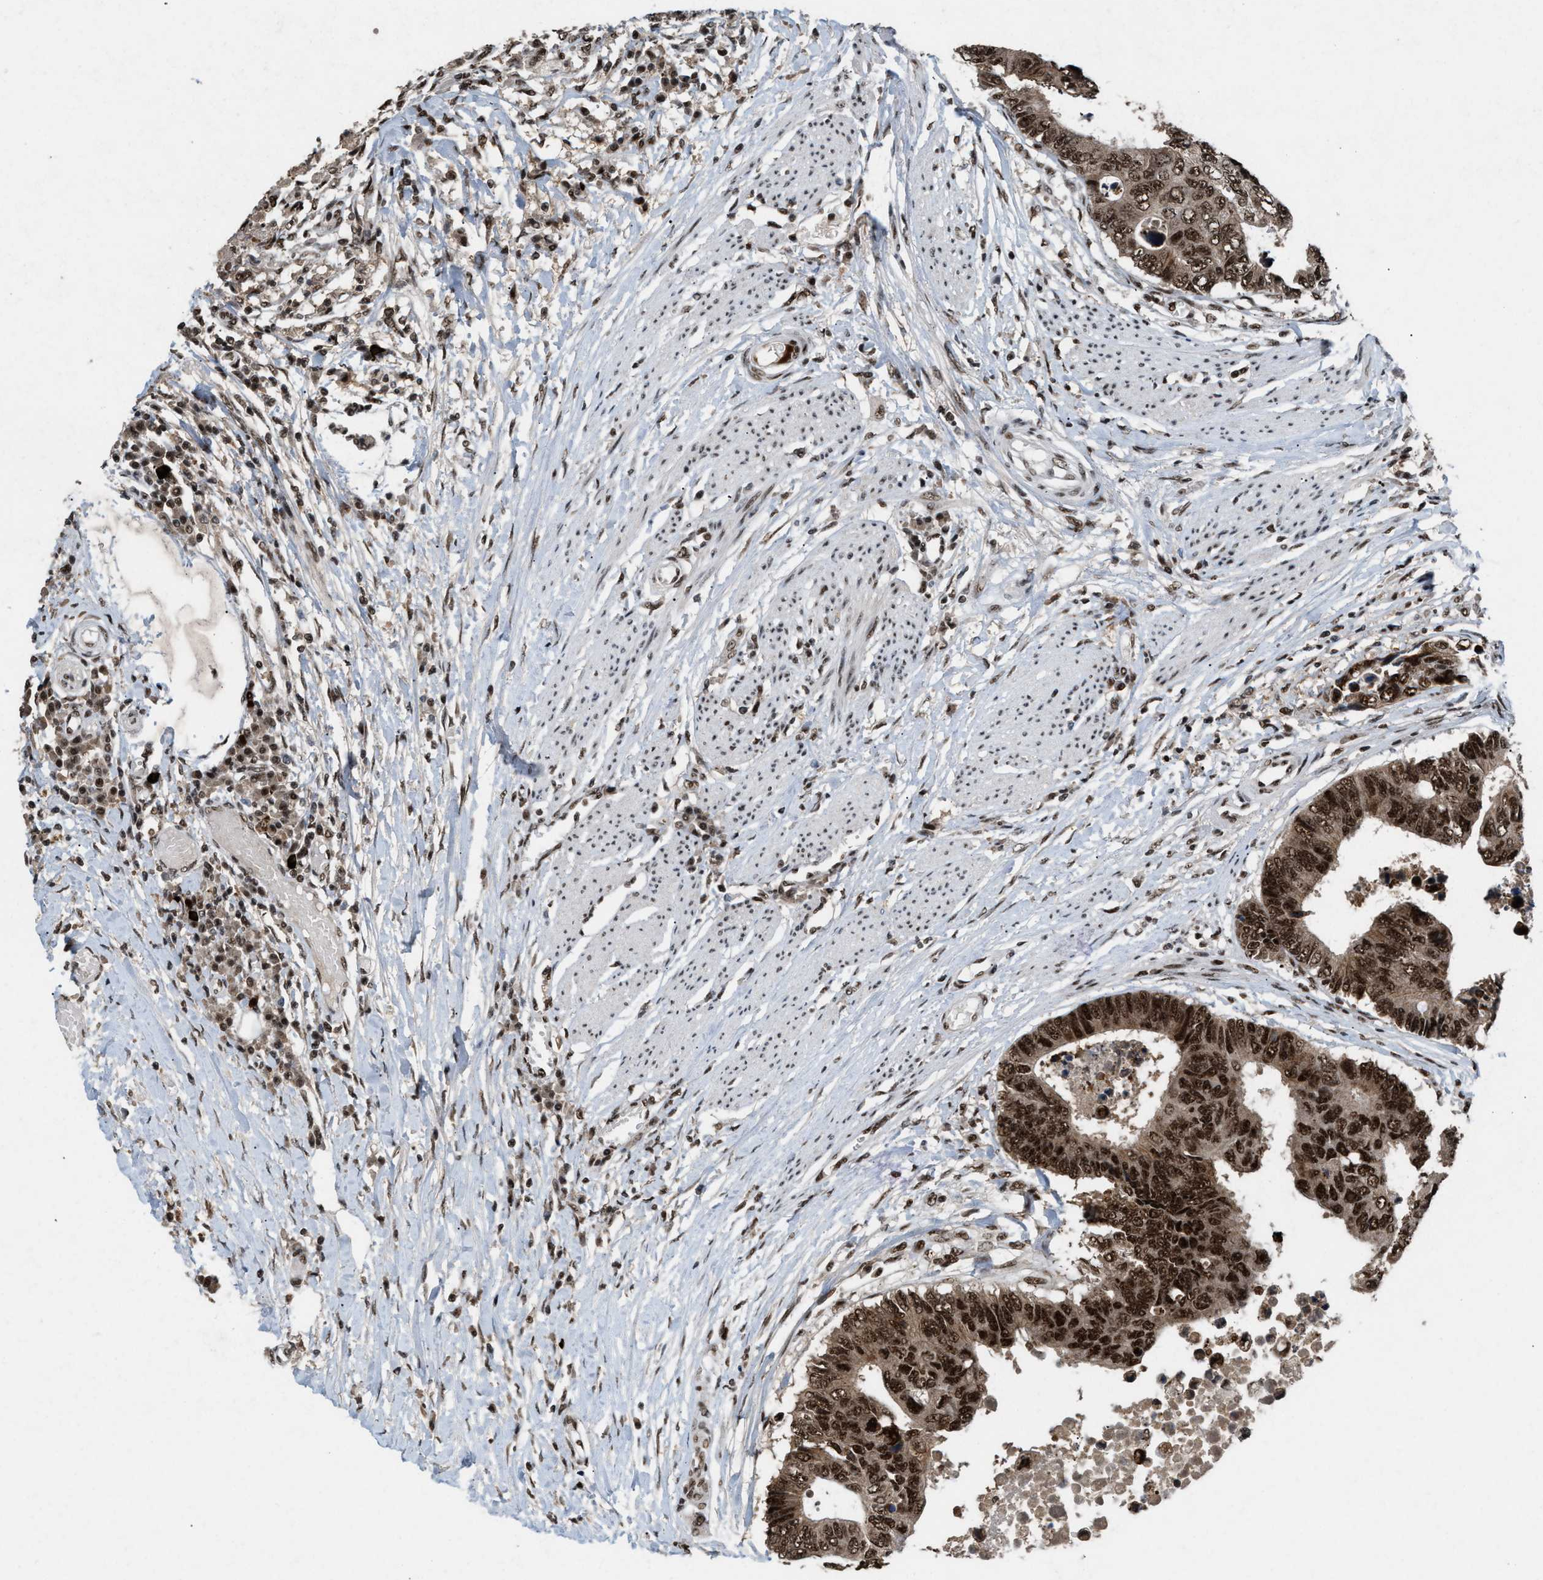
{"staining": {"intensity": "strong", "quantity": ">75%", "location": "nuclear"}, "tissue": "colorectal cancer", "cell_type": "Tumor cells", "image_type": "cancer", "snomed": [{"axis": "morphology", "description": "Adenocarcinoma, NOS"}, {"axis": "topography", "description": "Rectum"}], "caption": "Protein staining of colorectal cancer (adenocarcinoma) tissue demonstrates strong nuclear expression in about >75% of tumor cells.", "gene": "PRPF4", "patient": {"sex": "male", "age": 84}}